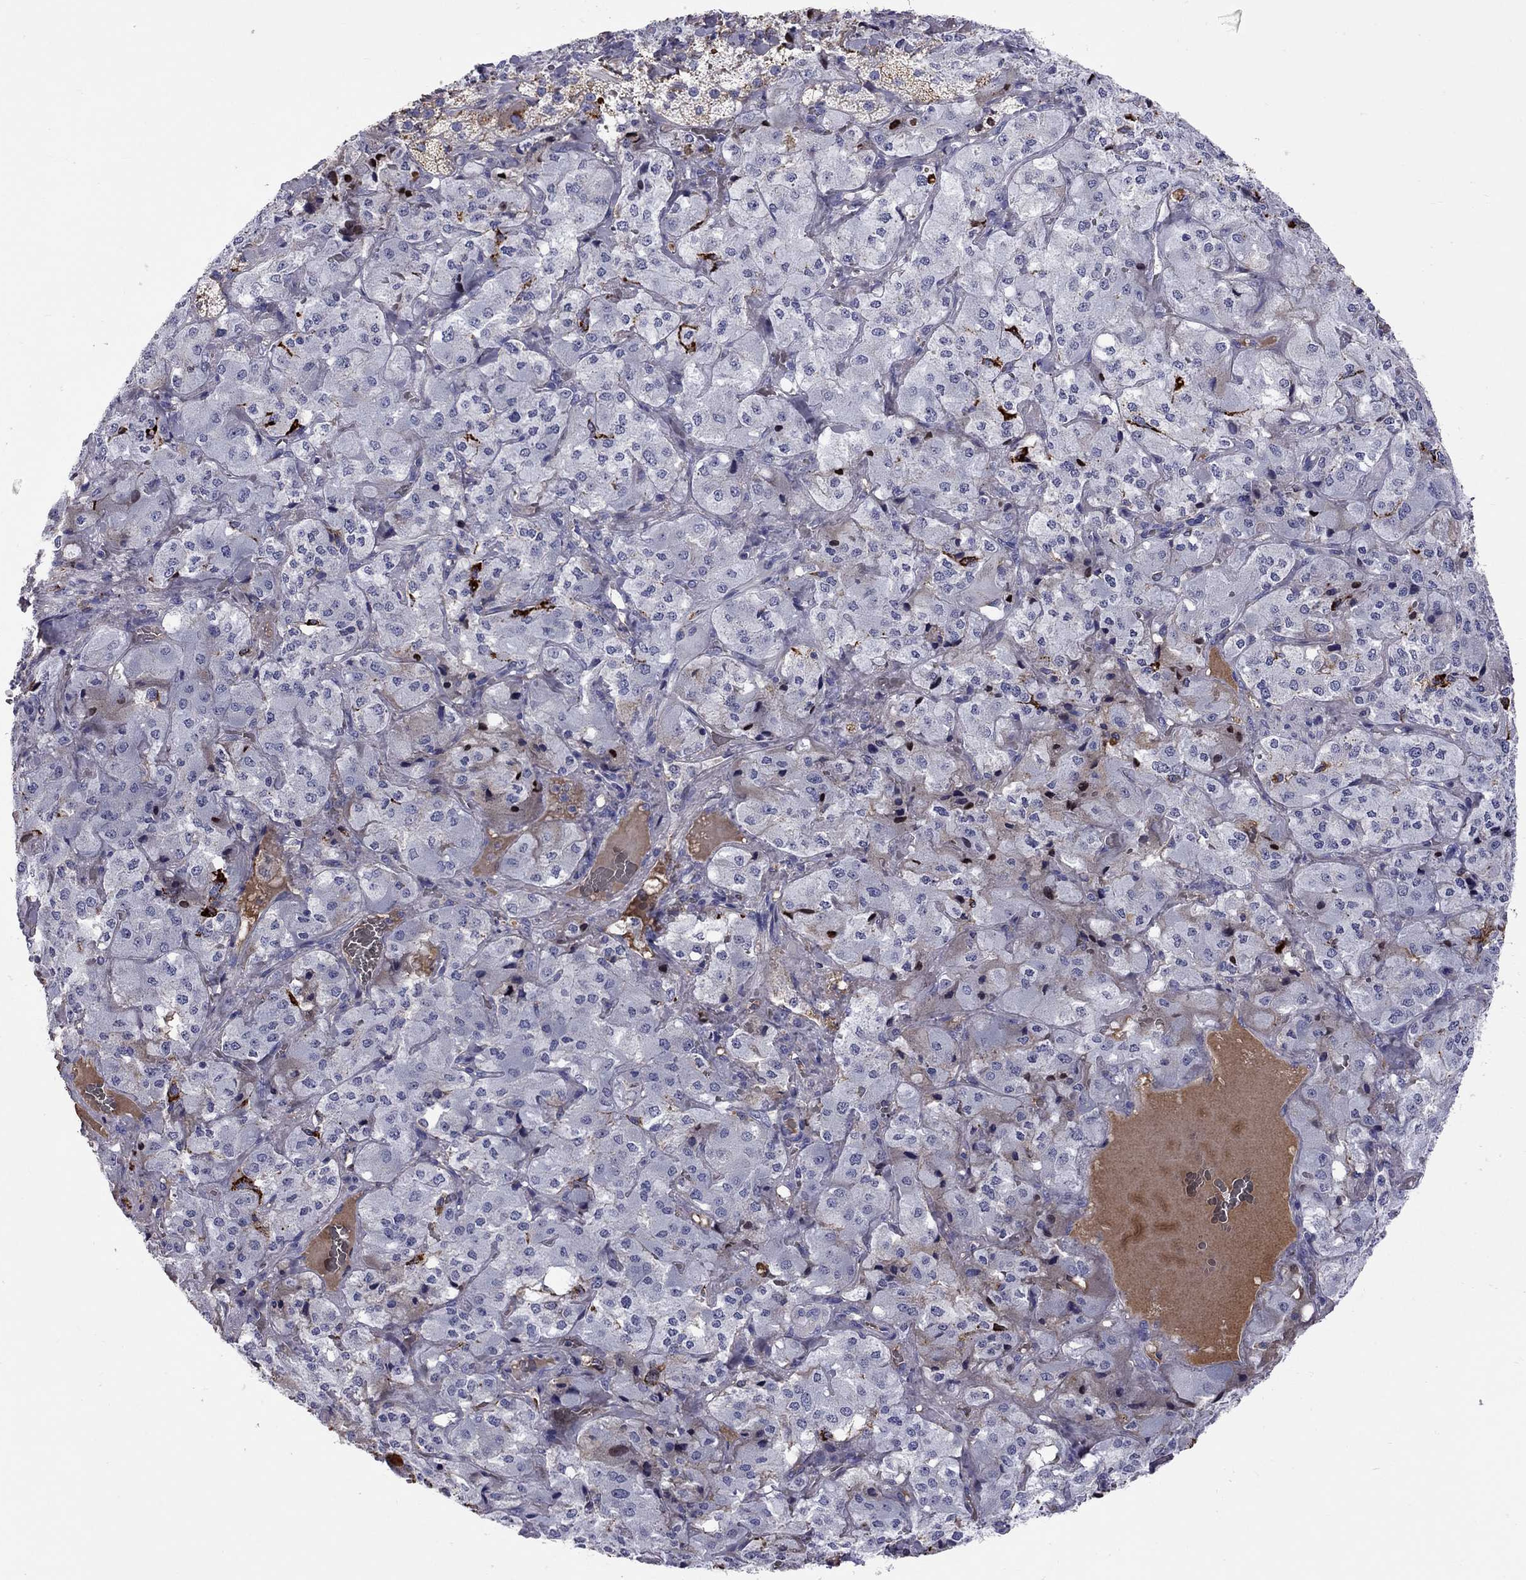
{"staining": {"intensity": "strong", "quantity": "25%-75%", "location": "cytoplasmic/membranous"}, "tissue": "adrenal gland", "cell_type": "Glandular cells", "image_type": "normal", "snomed": [{"axis": "morphology", "description": "Normal tissue, NOS"}, {"axis": "topography", "description": "Adrenal gland"}], "caption": "This is a photomicrograph of immunohistochemistry staining of normal adrenal gland, which shows strong staining in the cytoplasmic/membranous of glandular cells.", "gene": "SERPINA3", "patient": {"sex": "male", "age": 57}}